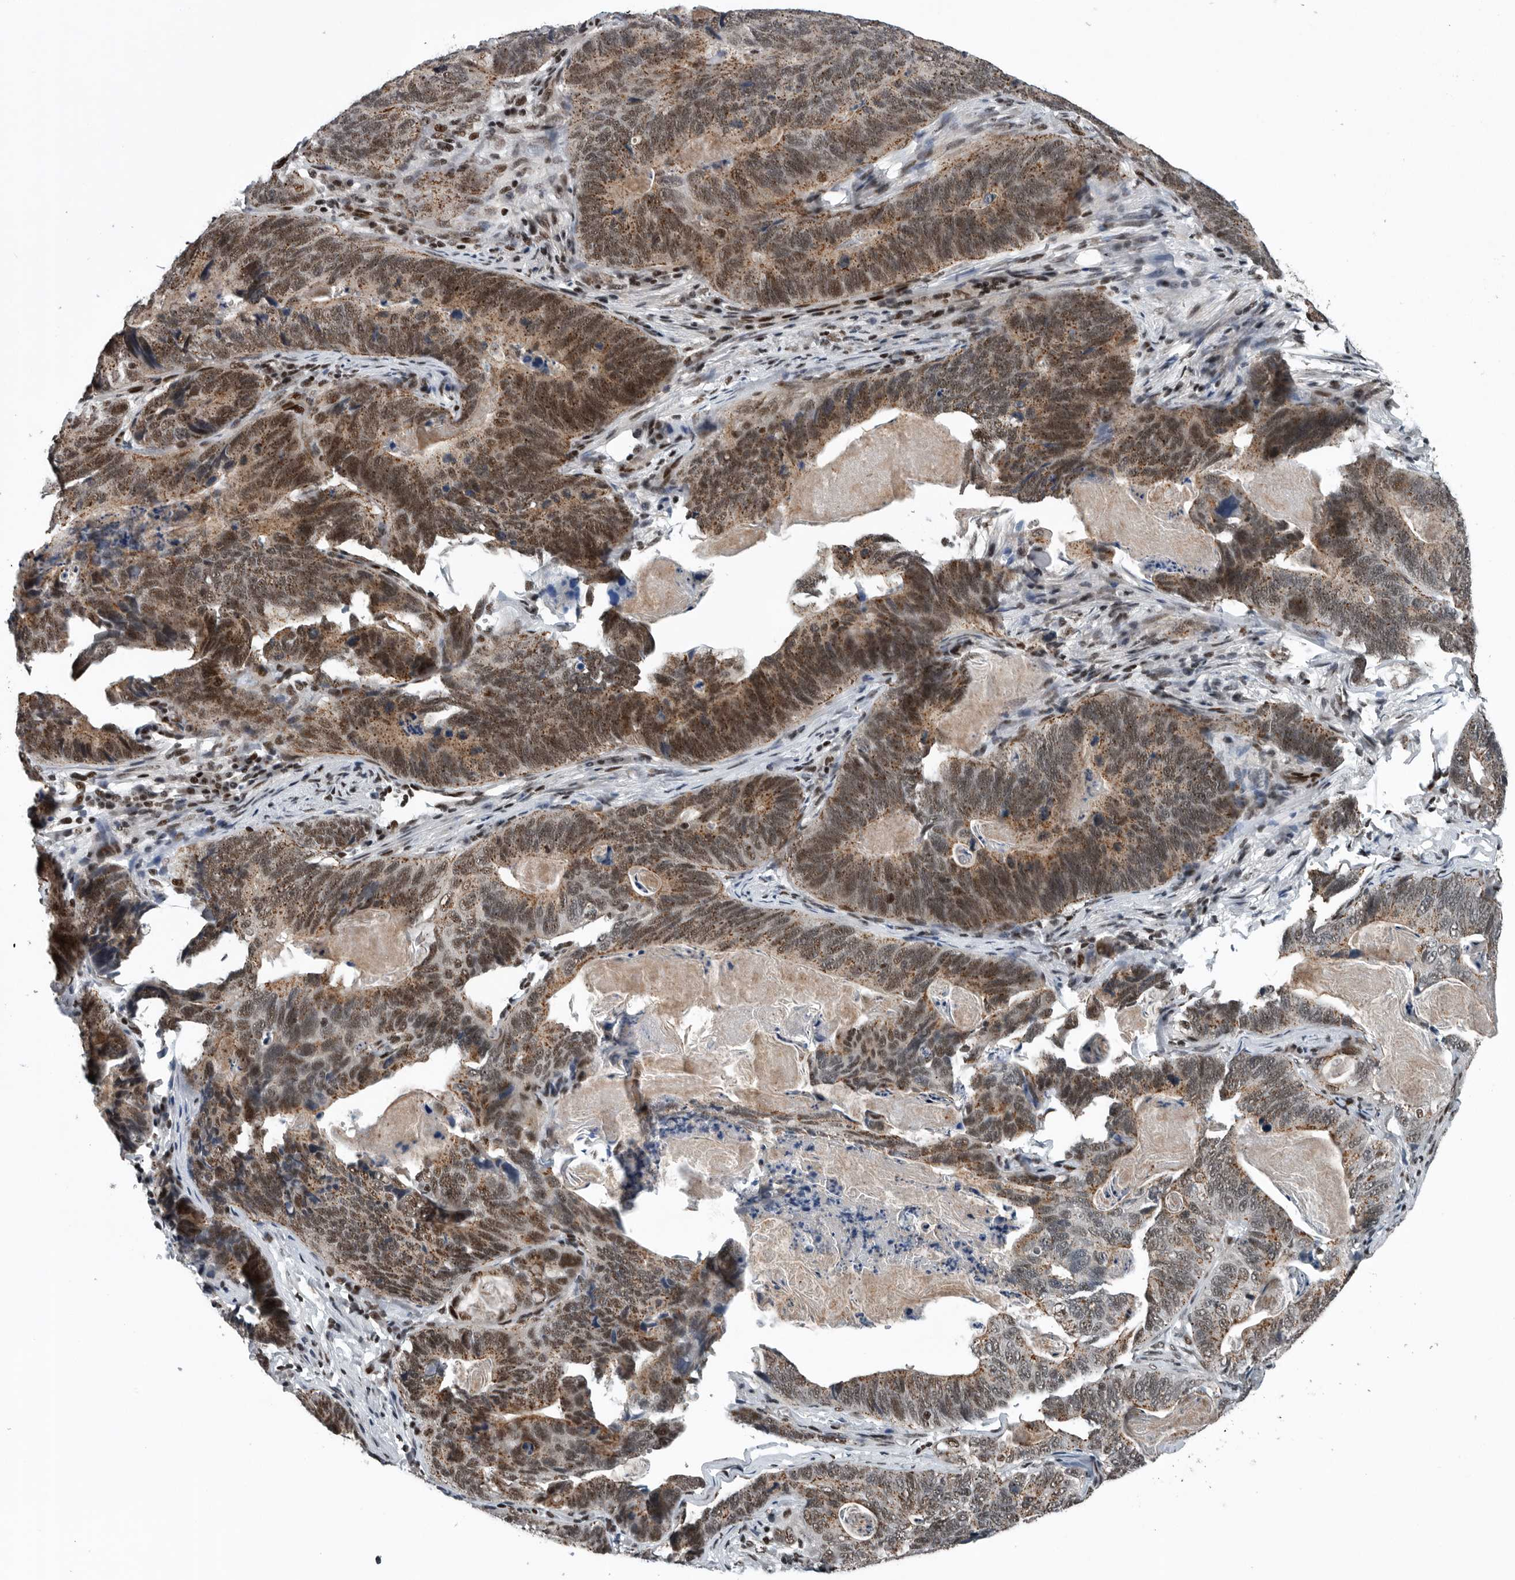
{"staining": {"intensity": "moderate", "quantity": ">75%", "location": "cytoplasmic/membranous,nuclear"}, "tissue": "stomach cancer", "cell_type": "Tumor cells", "image_type": "cancer", "snomed": [{"axis": "morphology", "description": "Normal tissue, NOS"}, {"axis": "morphology", "description": "Adenocarcinoma, NOS"}, {"axis": "topography", "description": "Stomach"}], "caption": "Stomach cancer stained with immunohistochemistry exhibits moderate cytoplasmic/membranous and nuclear positivity in about >75% of tumor cells. (Brightfield microscopy of DAB IHC at high magnification).", "gene": "SENP7", "patient": {"sex": "female", "age": 89}}